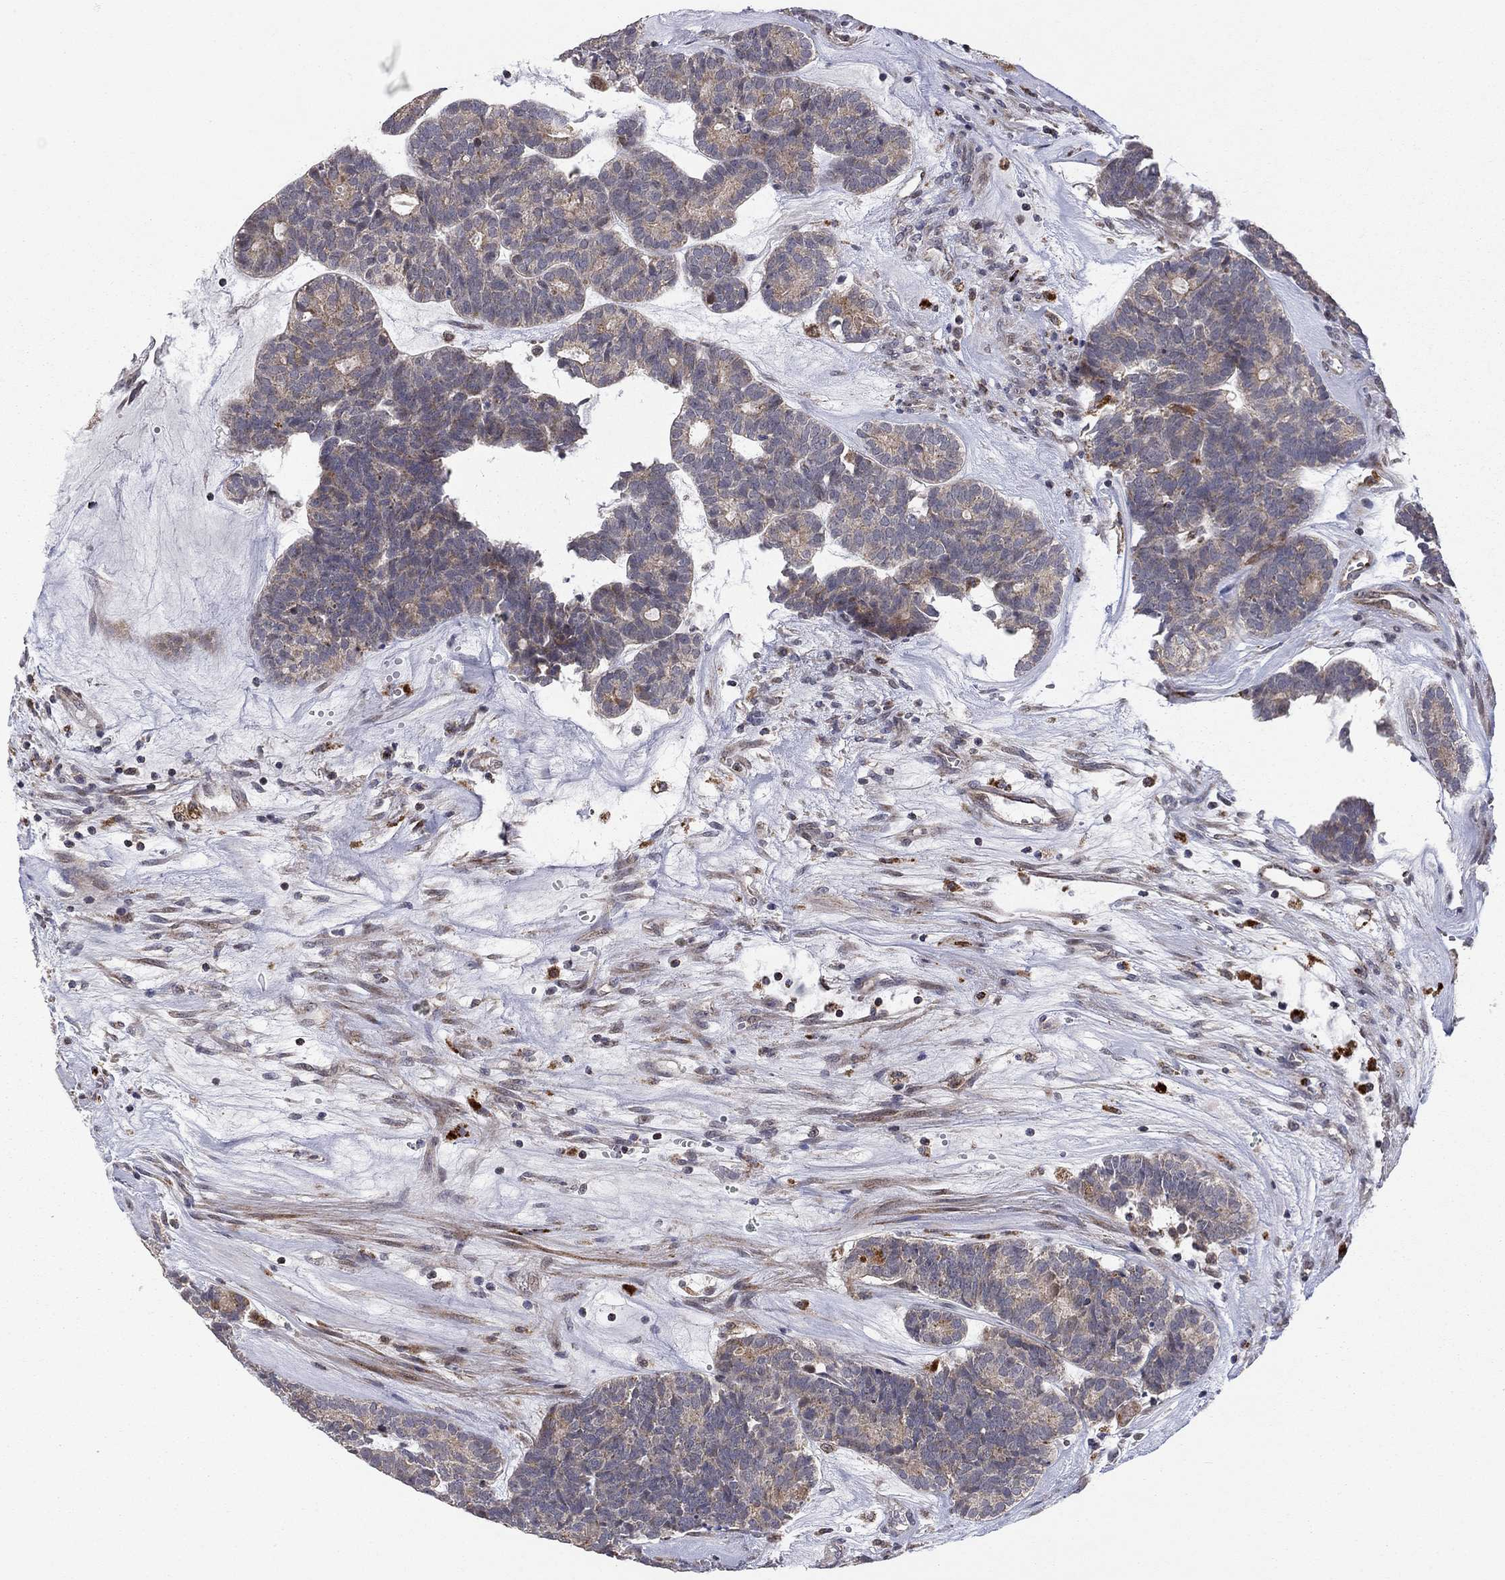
{"staining": {"intensity": "weak", "quantity": "25%-75%", "location": "cytoplasmic/membranous"}, "tissue": "head and neck cancer", "cell_type": "Tumor cells", "image_type": "cancer", "snomed": [{"axis": "morphology", "description": "Adenocarcinoma, NOS"}, {"axis": "topography", "description": "Head-Neck"}], "caption": "A photomicrograph of head and neck cancer (adenocarcinoma) stained for a protein shows weak cytoplasmic/membranous brown staining in tumor cells. (DAB IHC with brightfield microscopy, high magnification).", "gene": "IDS", "patient": {"sex": "female", "age": 81}}